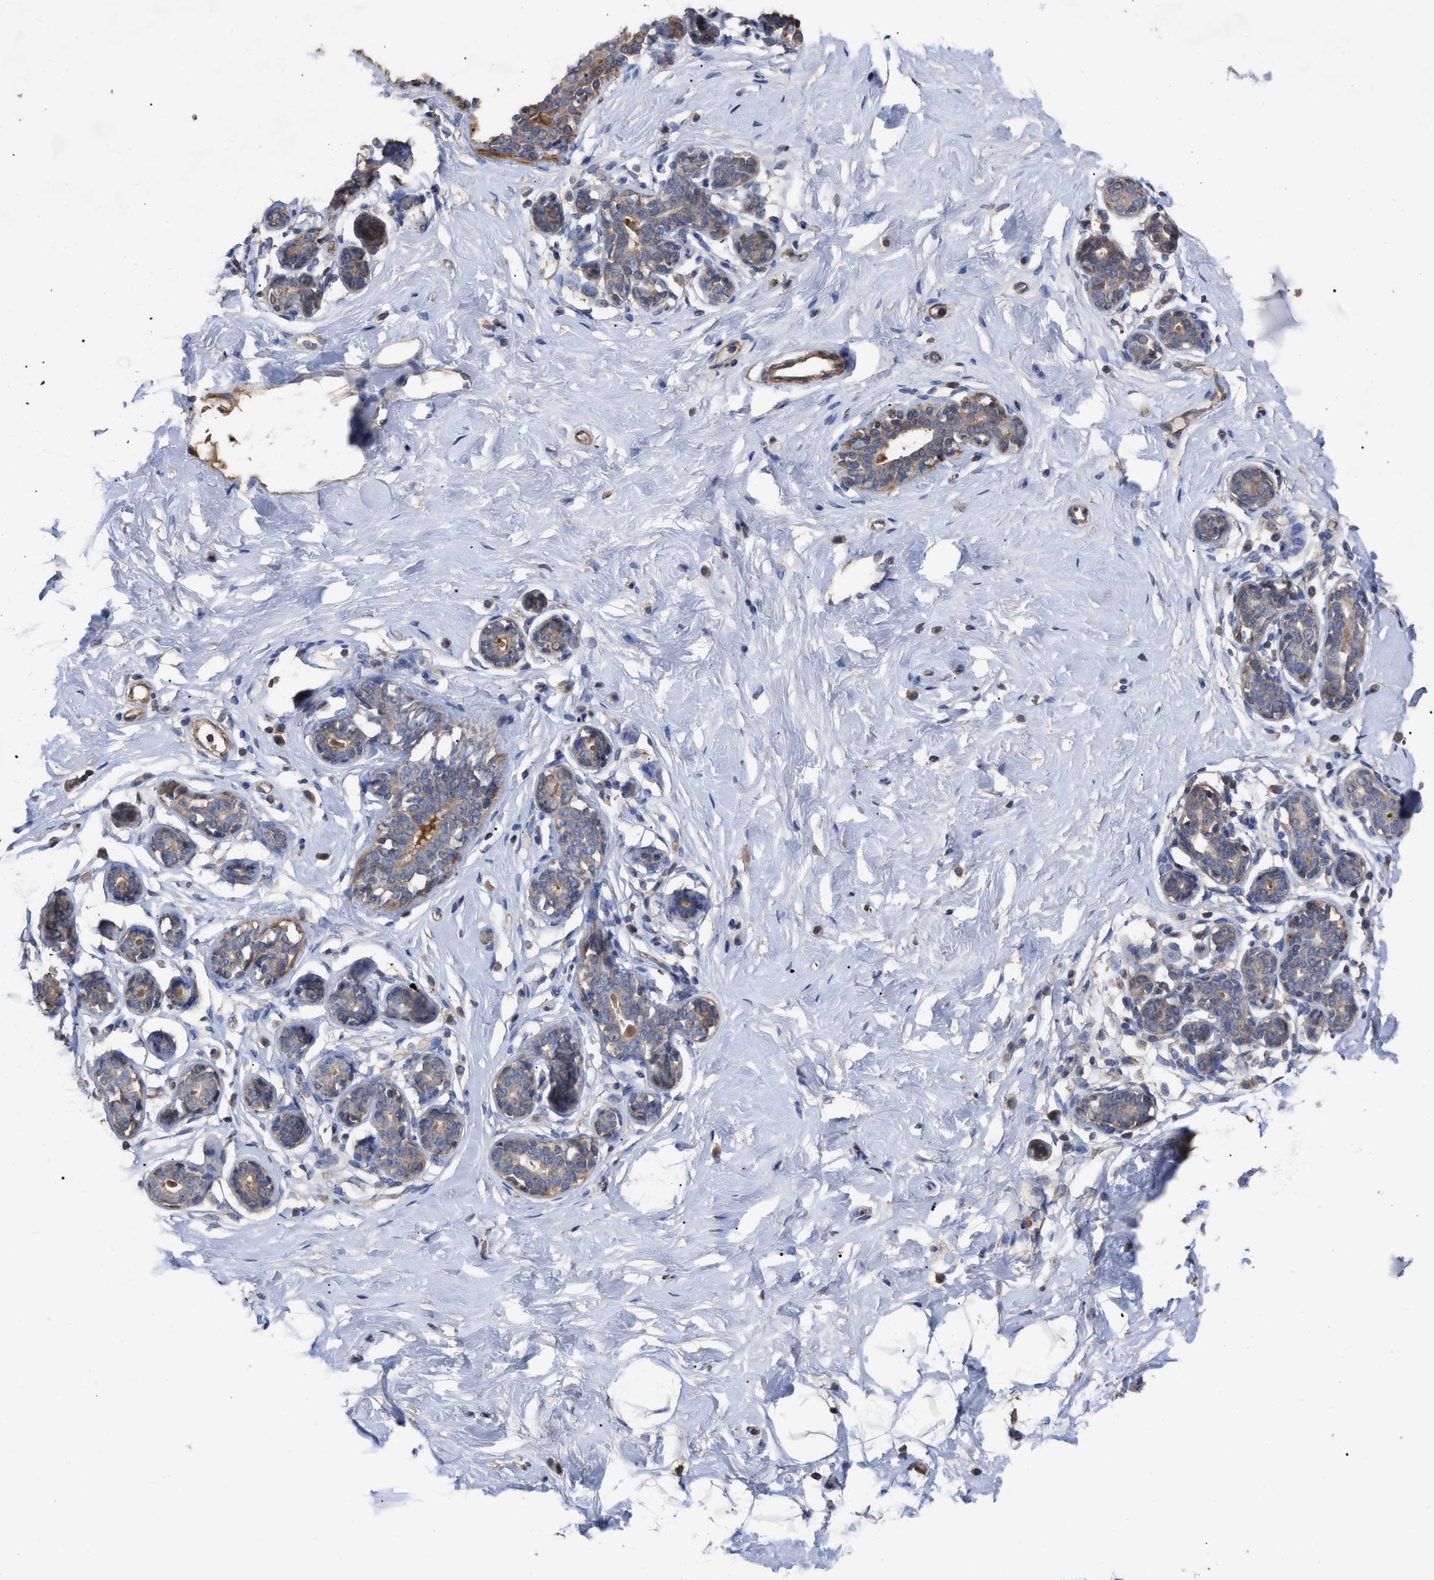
{"staining": {"intensity": "moderate", "quantity": ">75%", "location": "cytoplasmic/membranous"}, "tissue": "breast", "cell_type": "Adipocytes", "image_type": "normal", "snomed": [{"axis": "morphology", "description": "Normal tissue, NOS"}, {"axis": "topography", "description": "Breast"}], "caption": "An immunohistochemistry image of benign tissue is shown. Protein staining in brown highlights moderate cytoplasmic/membranous positivity in breast within adipocytes.", "gene": "BTN2A1", "patient": {"sex": "female", "age": 23}}